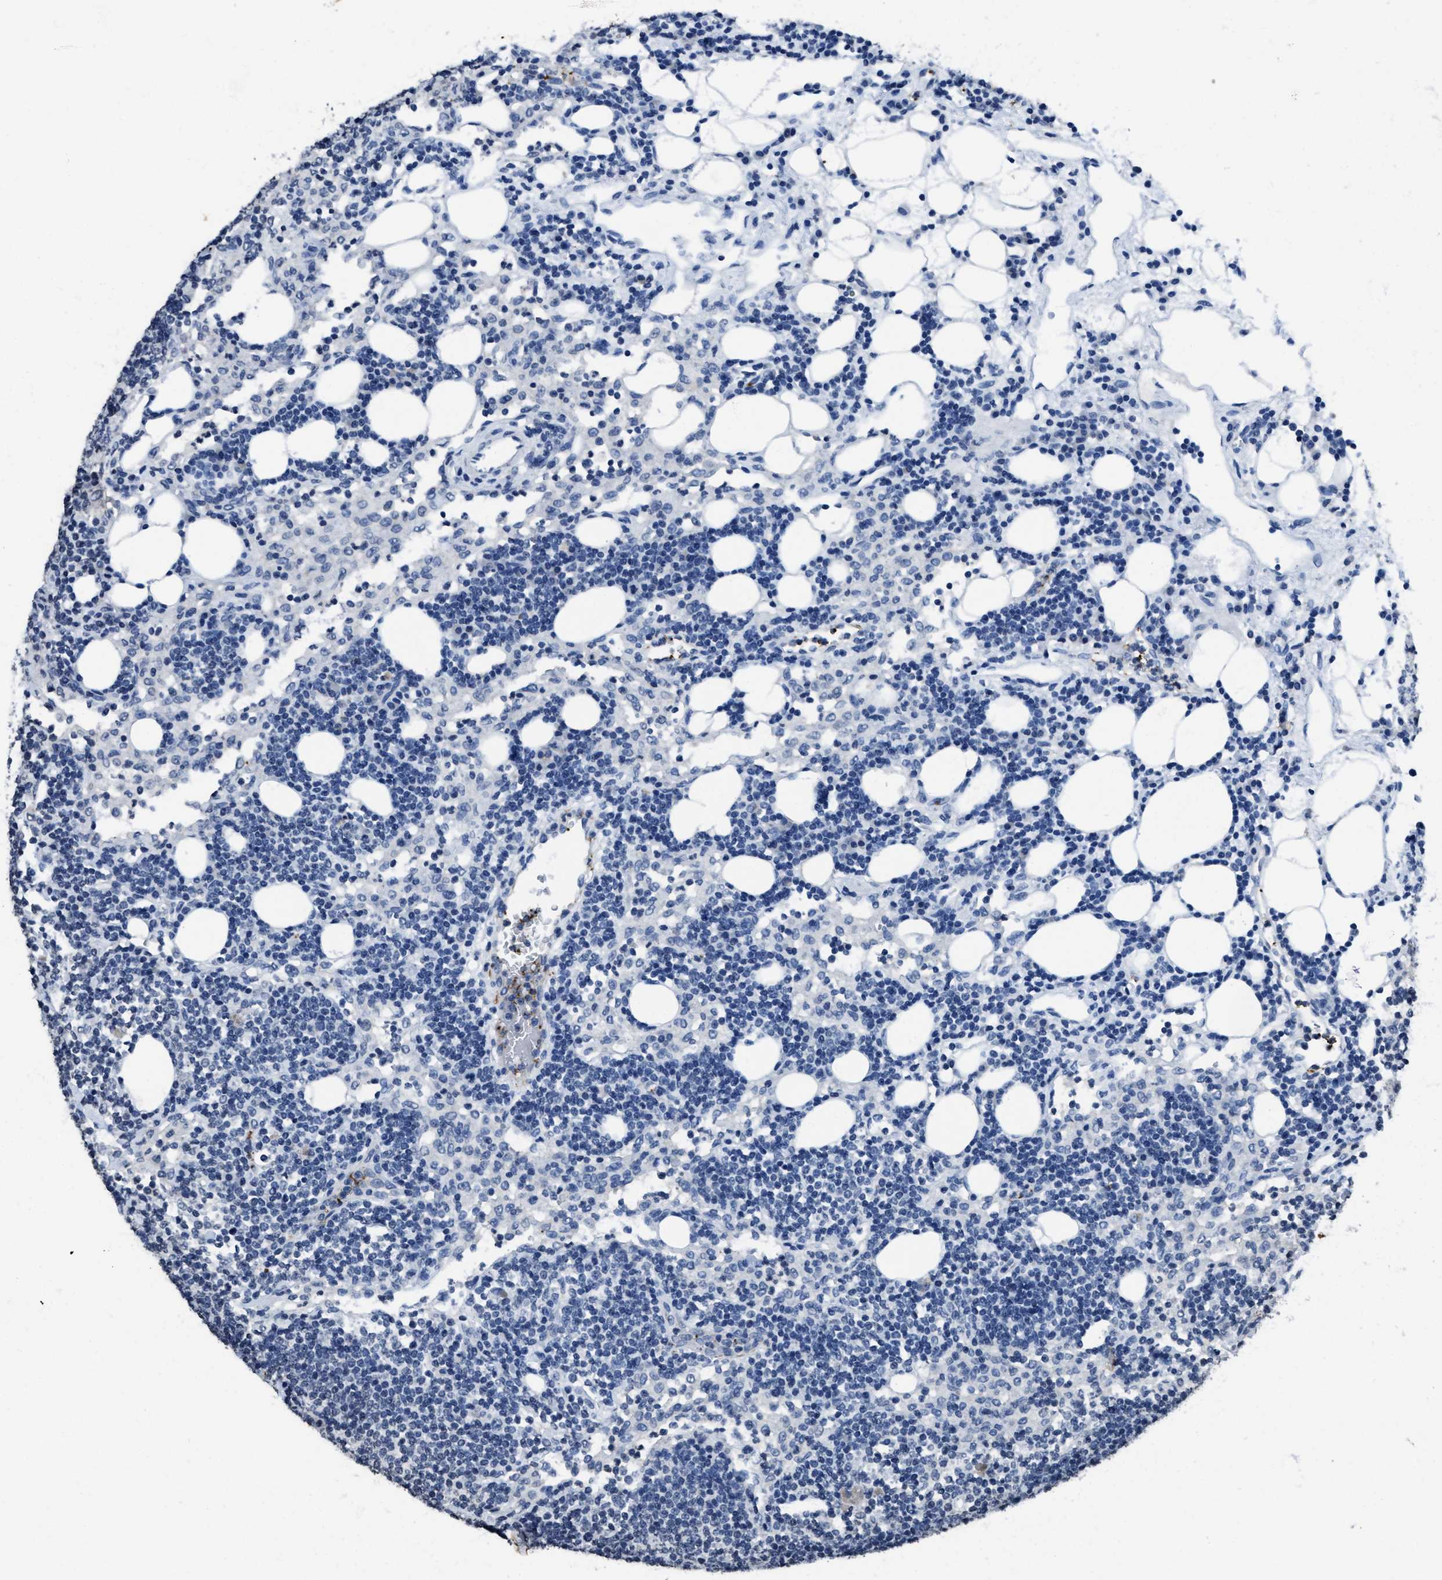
{"staining": {"intensity": "negative", "quantity": "none", "location": "none"}, "tissue": "lymph node", "cell_type": "Germinal center cells", "image_type": "normal", "snomed": [{"axis": "morphology", "description": "Normal tissue, NOS"}, {"axis": "morphology", "description": "Carcinoid, malignant, NOS"}, {"axis": "topography", "description": "Lymph node"}], "caption": "High power microscopy micrograph of an IHC micrograph of normal lymph node, revealing no significant staining in germinal center cells.", "gene": "ITGA2B", "patient": {"sex": "male", "age": 47}}